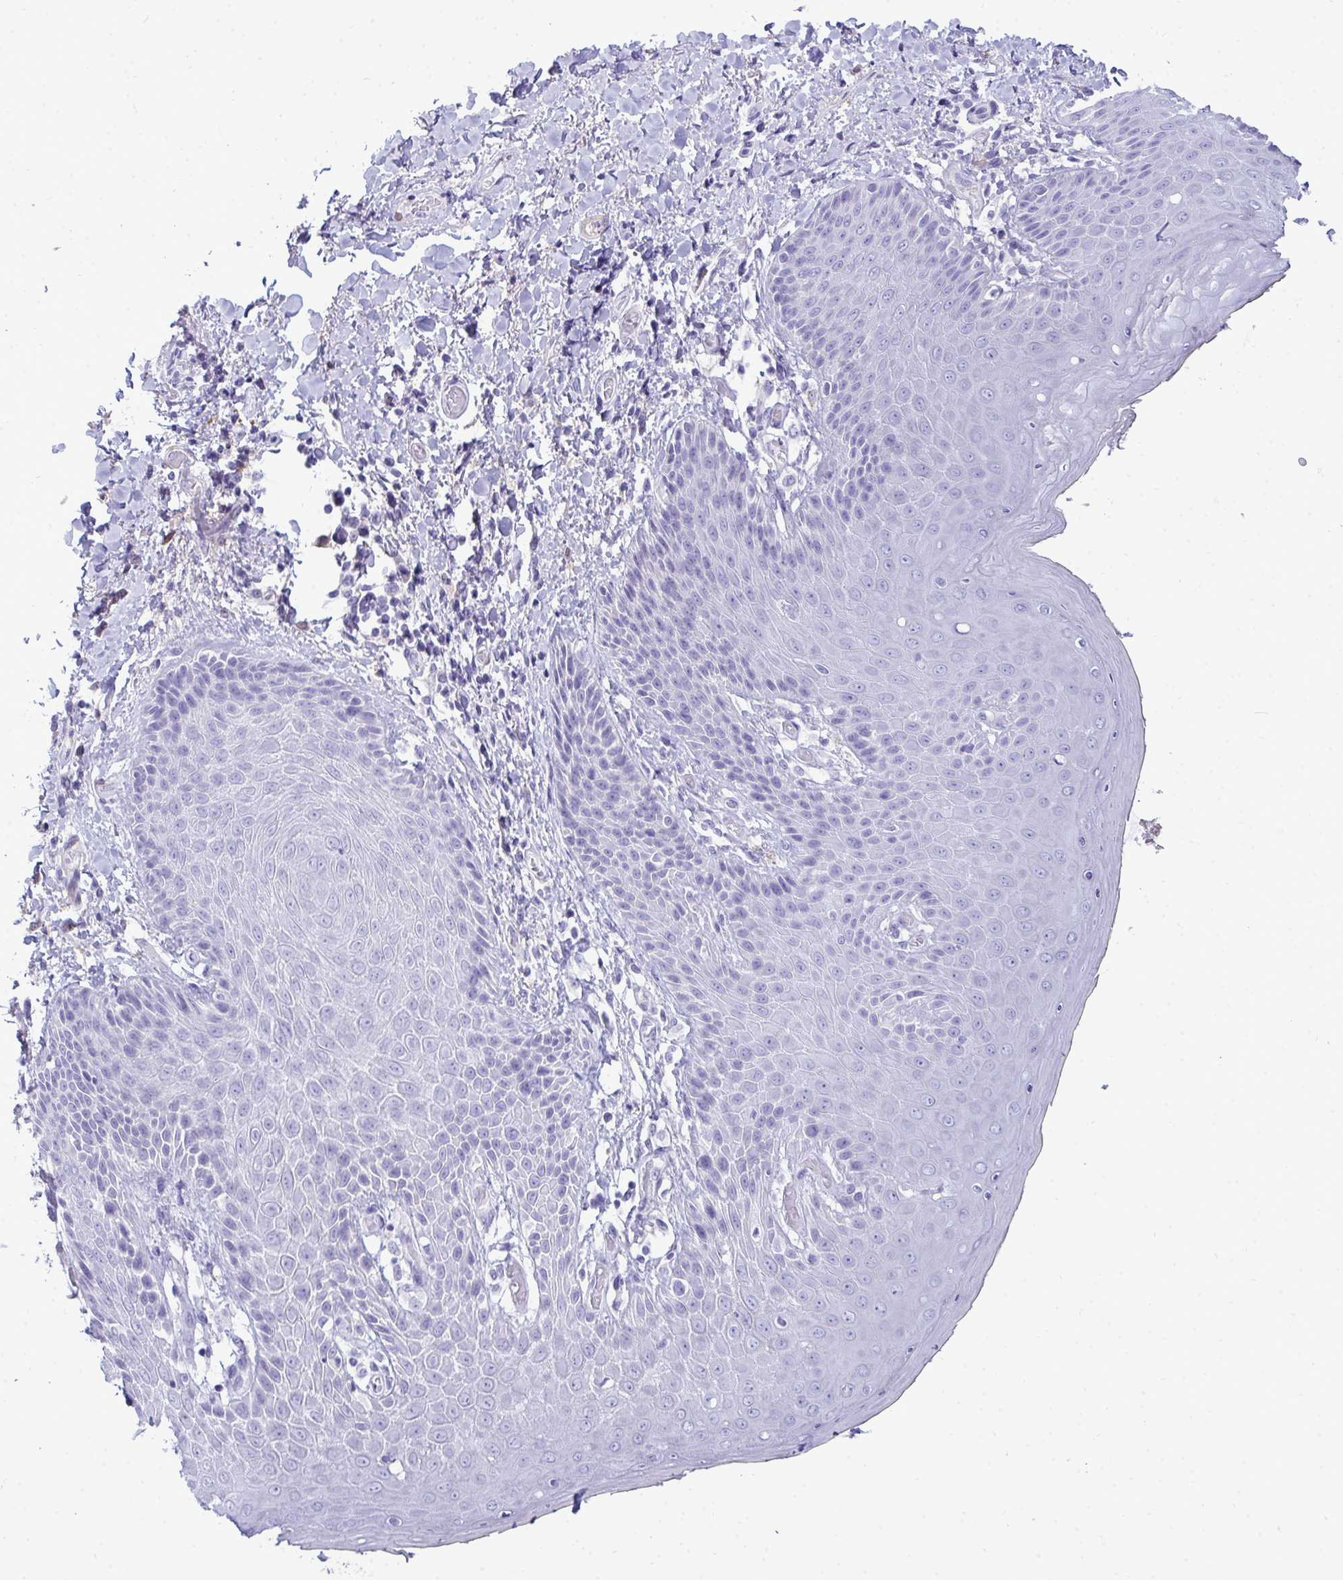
{"staining": {"intensity": "negative", "quantity": "none", "location": "none"}, "tissue": "skin", "cell_type": "Epidermal cells", "image_type": "normal", "snomed": [{"axis": "morphology", "description": "Normal tissue, NOS"}, {"axis": "topography", "description": "Anal"}, {"axis": "topography", "description": "Peripheral nerve tissue"}], "caption": "Human skin stained for a protein using immunohistochemistry (IHC) shows no expression in epidermal cells.", "gene": "HSPB6", "patient": {"sex": "male", "age": 51}}